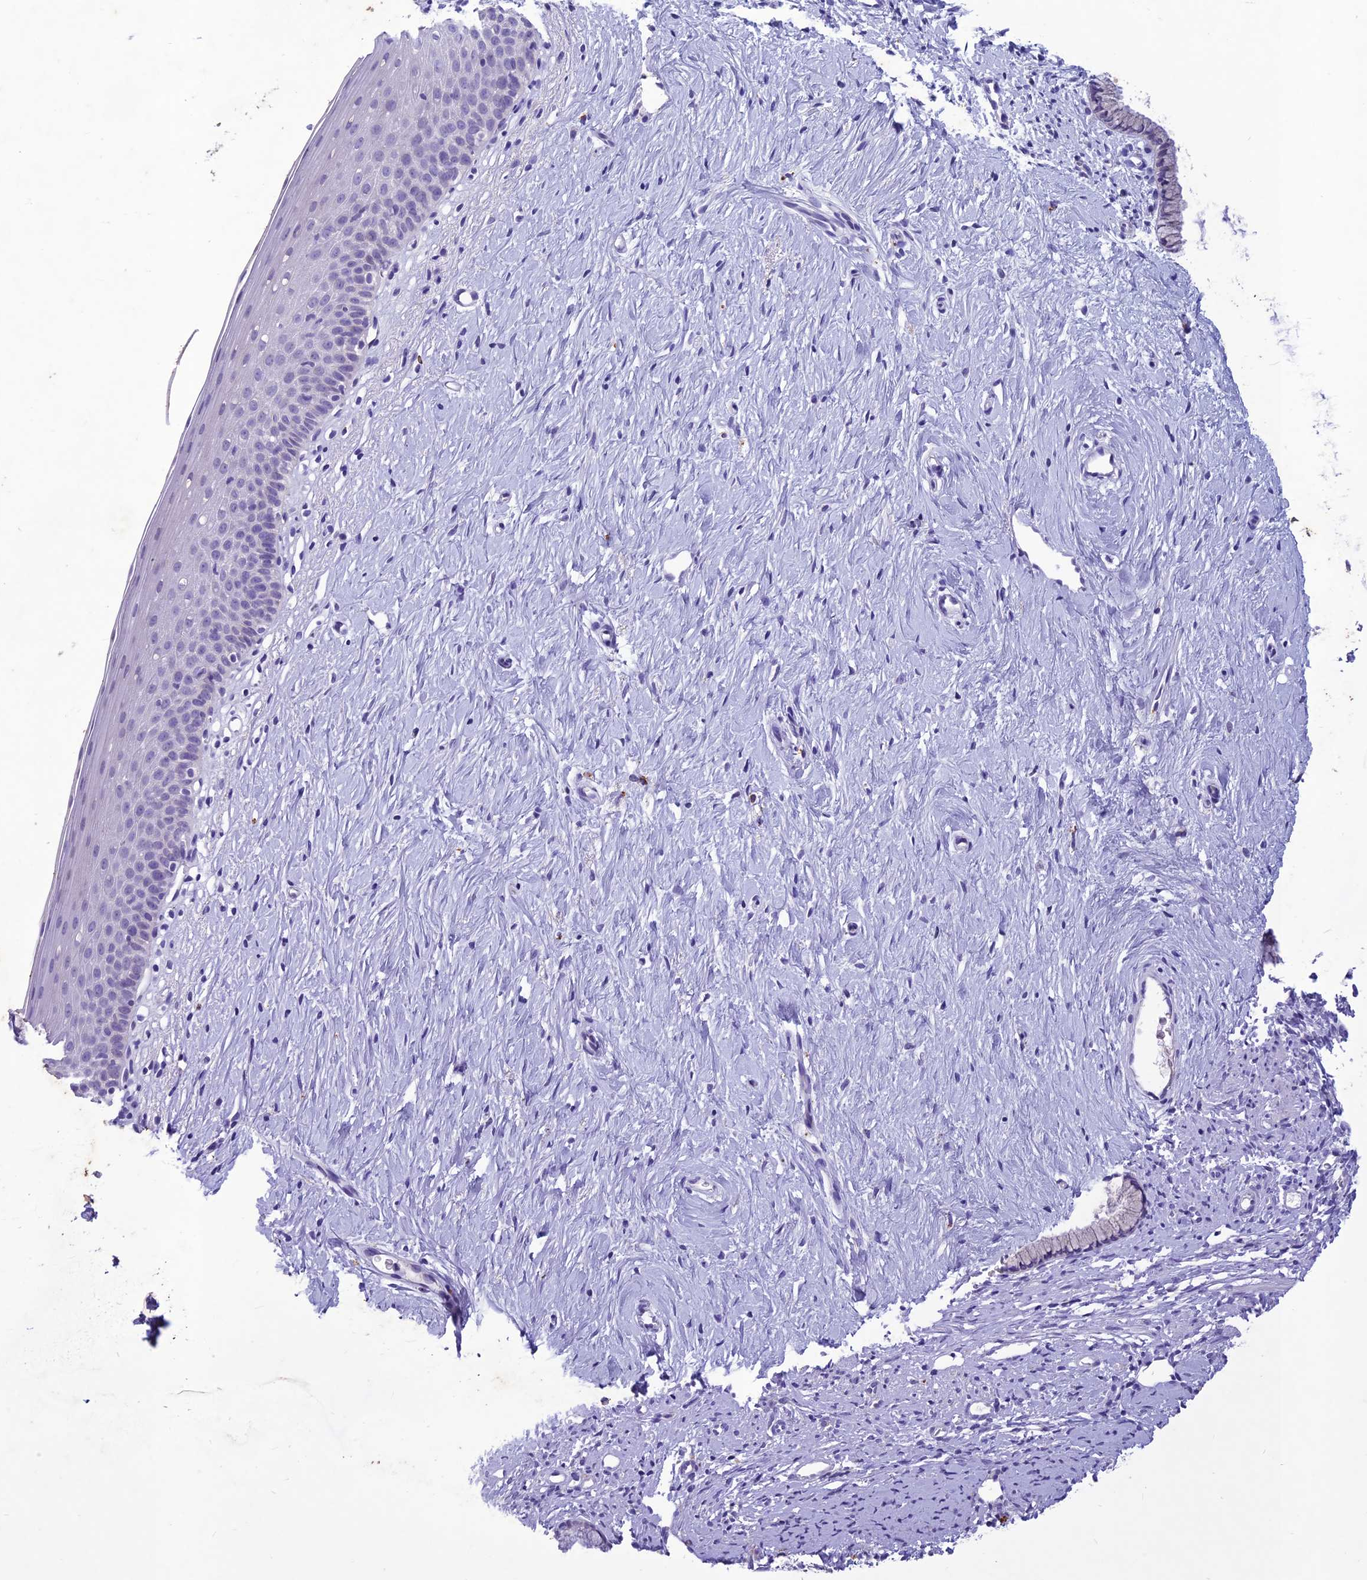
{"staining": {"intensity": "negative", "quantity": "none", "location": "none"}, "tissue": "cervix", "cell_type": "Glandular cells", "image_type": "normal", "snomed": [{"axis": "morphology", "description": "Normal tissue, NOS"}, {"axis": "topography", "description": "Cervix"}], "caption": "There is no significant staining in glandular cells of cervix.", "gene": "IFT172", "patient": {"sex": "female", "age": 57}}